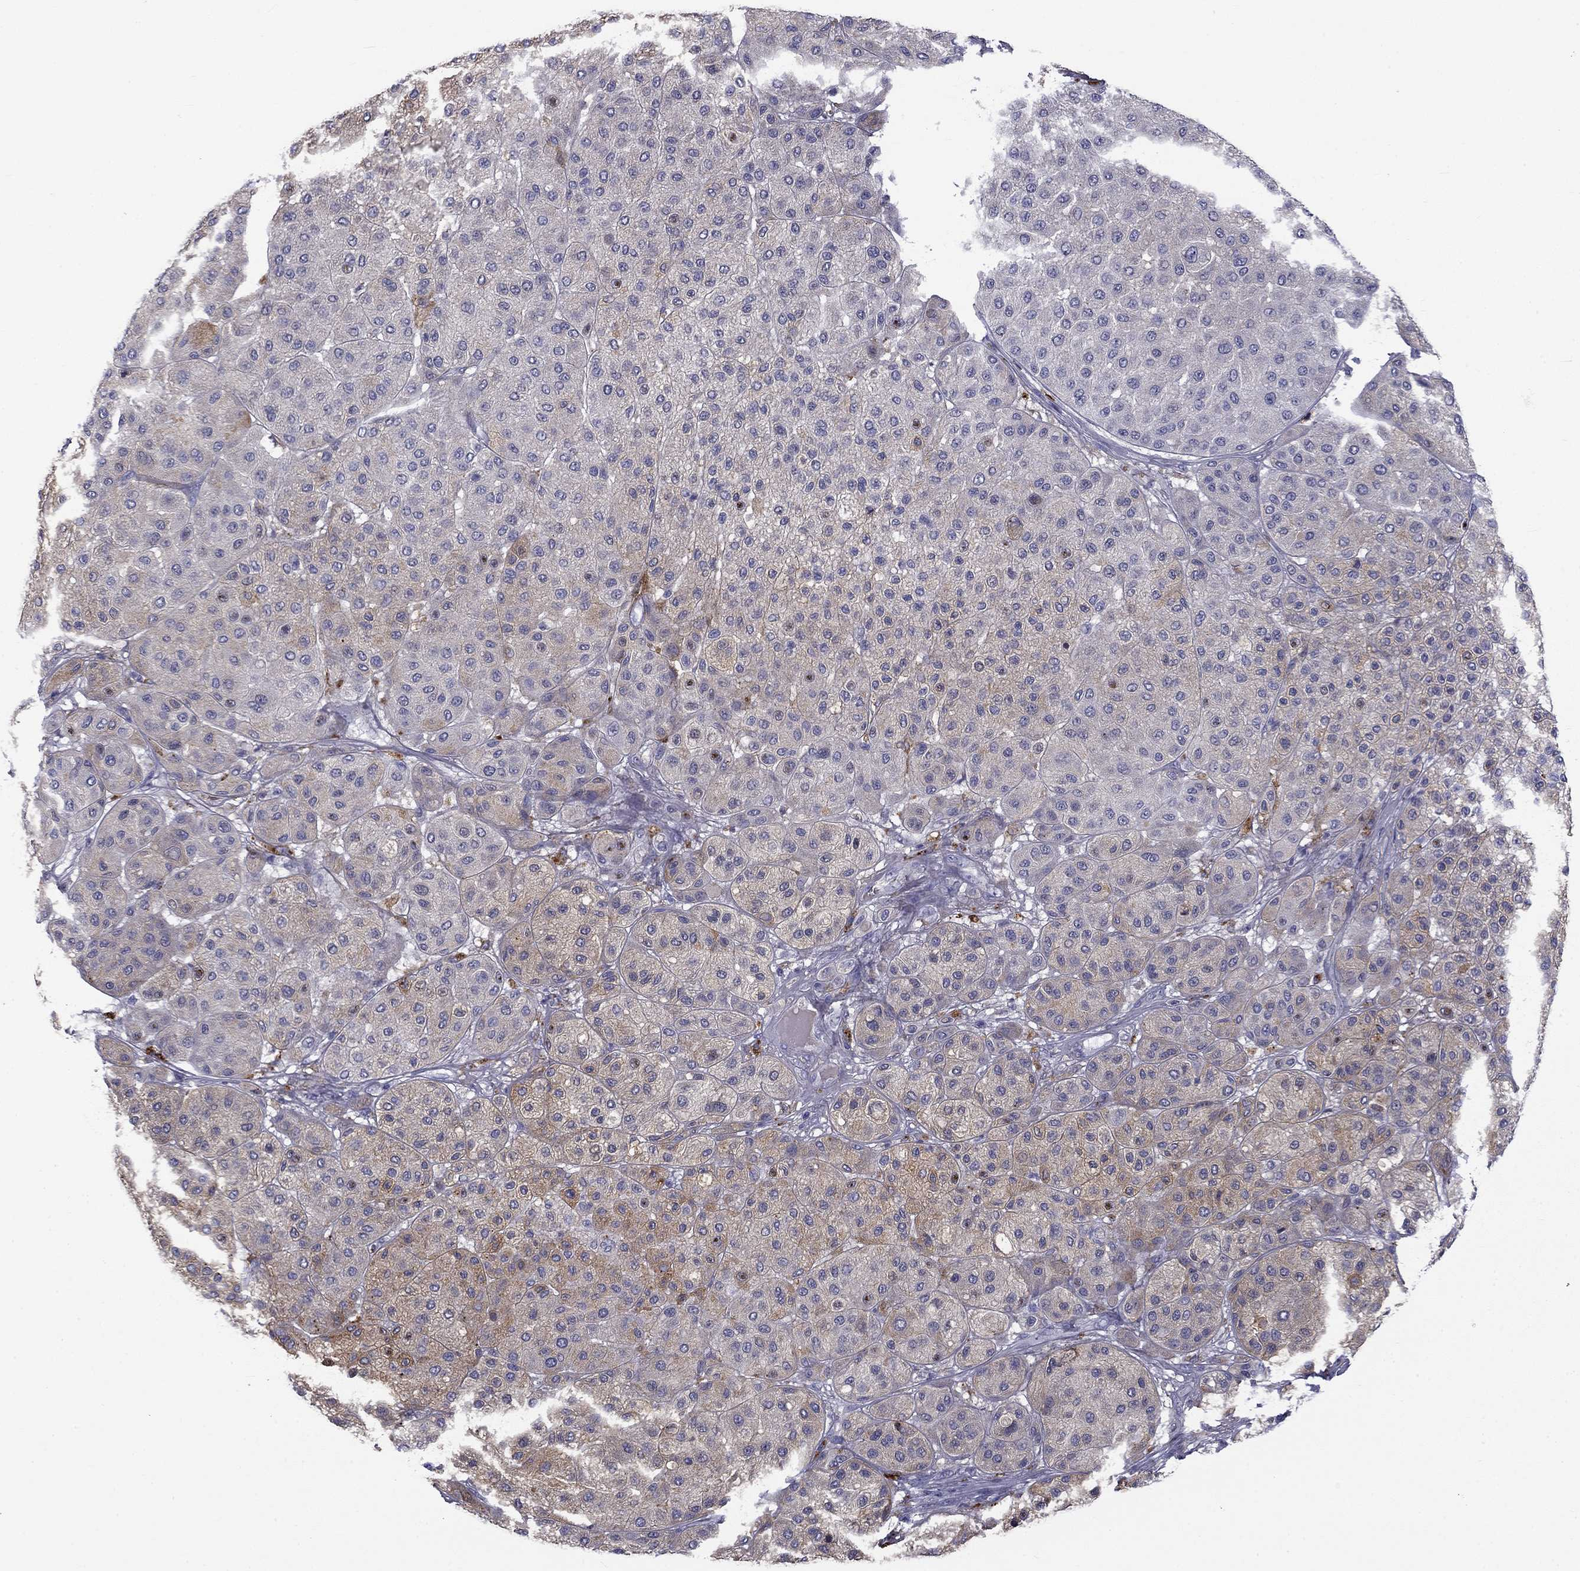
{"staining": {"intensity": "weak", "quantity": "25%-75%", "location": "cytoplasmic/membranous"}, "tissue": "melanoma", "cell_type": "Tumor cells", "image_type": "cancer", "snomed": [{"axis": "morphology", "description": "Malignant melanoma, Metastatic site"}, {"axis": "topography", "description": "Smooth muscle"}], "caption": "A brown stain labels weak cytoplasmic/membranous staining of a protein in human malignant melanoma (metastatic site) tumor cells. Using DAB (brown) and hematoxylin (blue) stains, captured at high magnification using brightfield microscopy.", "gene": "CLPSL2", "patient": {"sex": "male", "age": 41}}